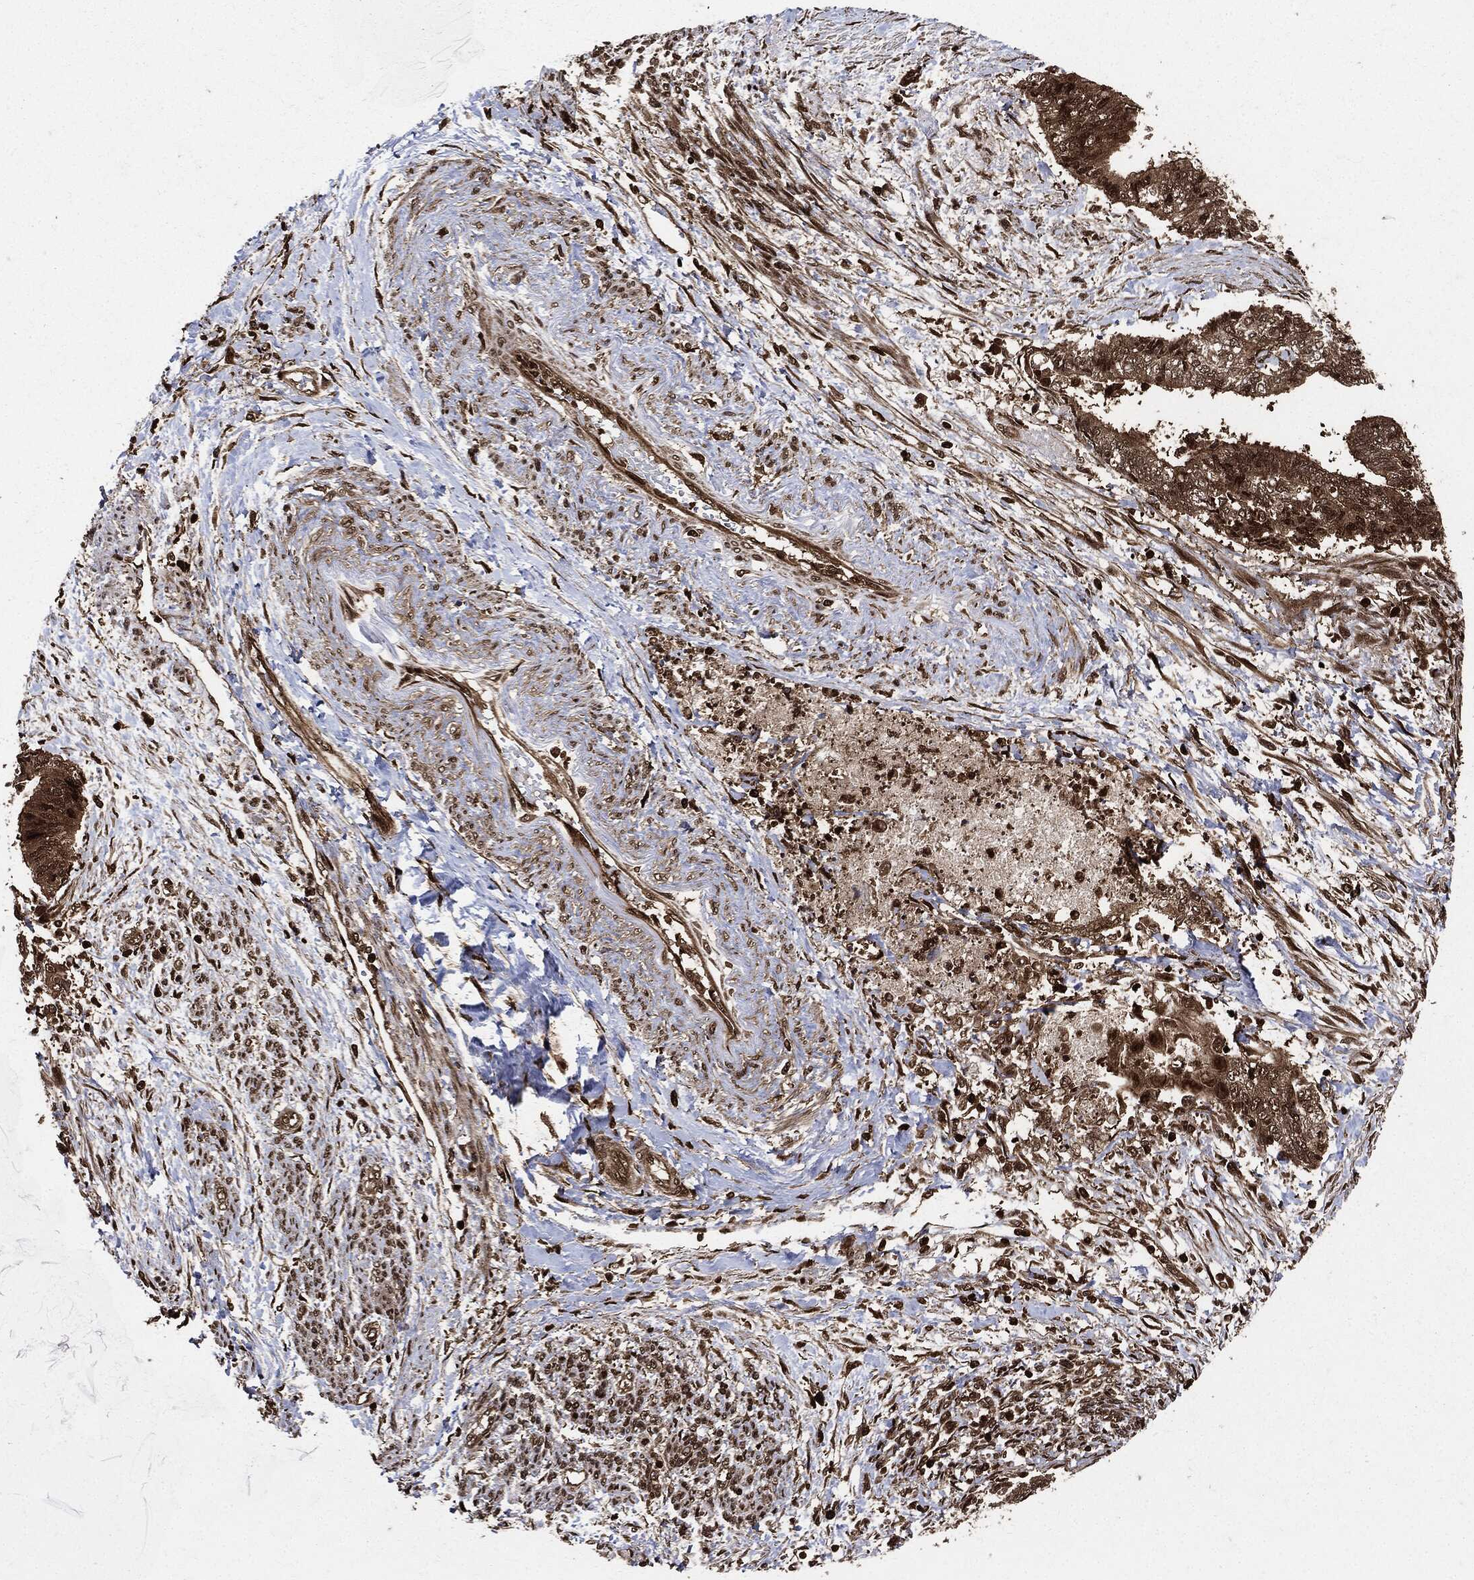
{"staining": {"intensity": "moderate", "quantity": ">75%", "location": "cytoplasmic/membranous"}, "tissue": "endometrial cancer", "cell_type": "Tumor cells", "image_type": "cancer", "snomed": [{"axis": "morphology", "description": "Adenocarcinoma, NOS"}, {"axis": "topography", "description": "Endometrium"}], "caption": "The image displays a brown stain indicating the presence of a protein in the cytoplasmic/membranous of tumor cells in endometrial cancer.", "gene": "YWHAB", "patient": {"sex": "female", "age": 65}}